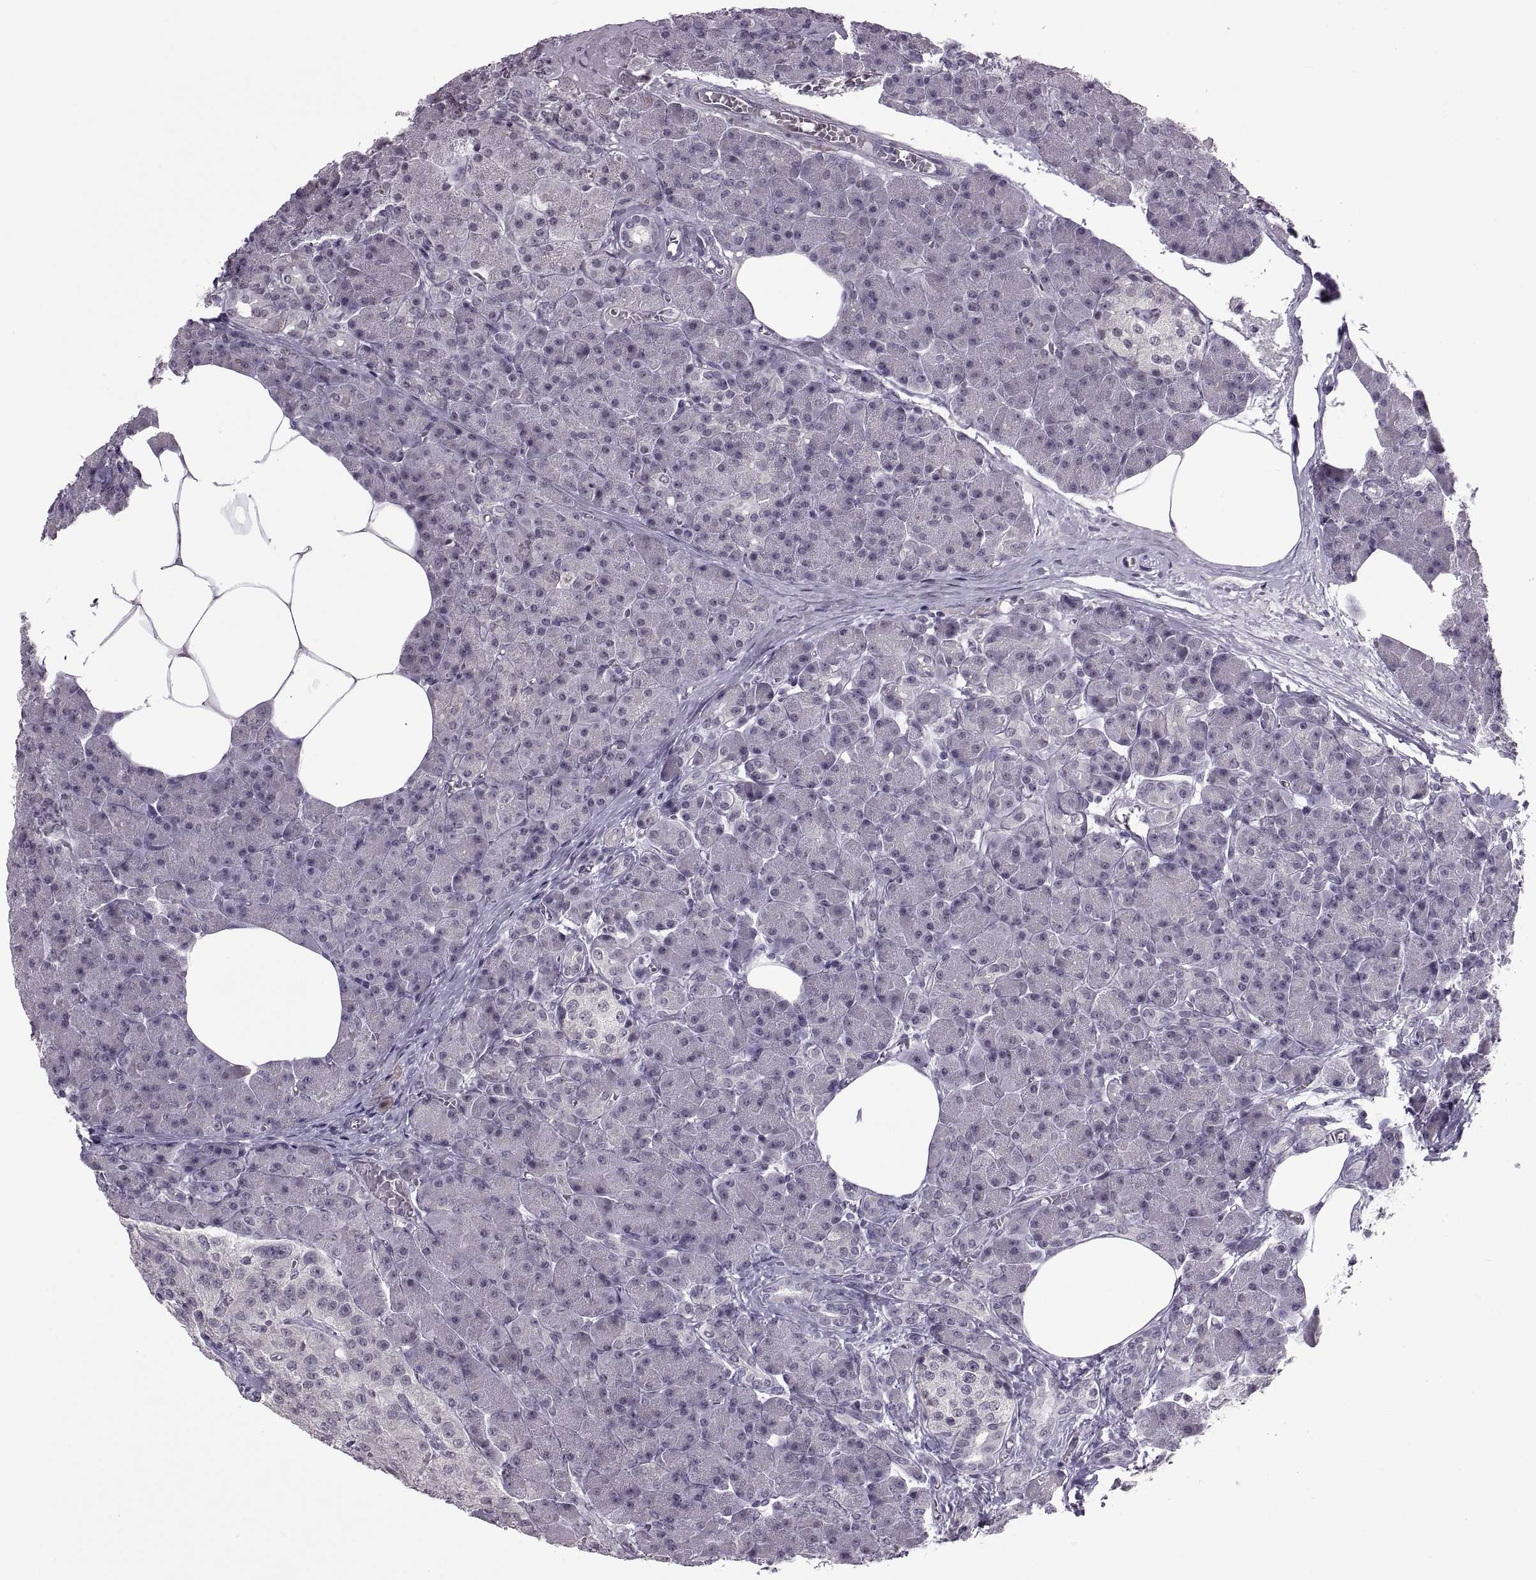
{"staining": {"intensity": "negative", "quantity": "none", "location": "none"}, "tissue": "pancreas", "cell_type": "Exocrine glandular cells", "image_type": "normal", "snomed": [{"axis": "morphology", "description": "Normal tissue, NOS"}, {"axis": "topography", "description": "Pancreas"}], "caption": "DAB (3,3'-diaminobenzidine) immunohistochemical staining of unremarkable human pancreas demonstrates no significant positivity in exocrine glandular cells.", "gene": "OTP", "patient": {"sex": "female", "age": 45}}